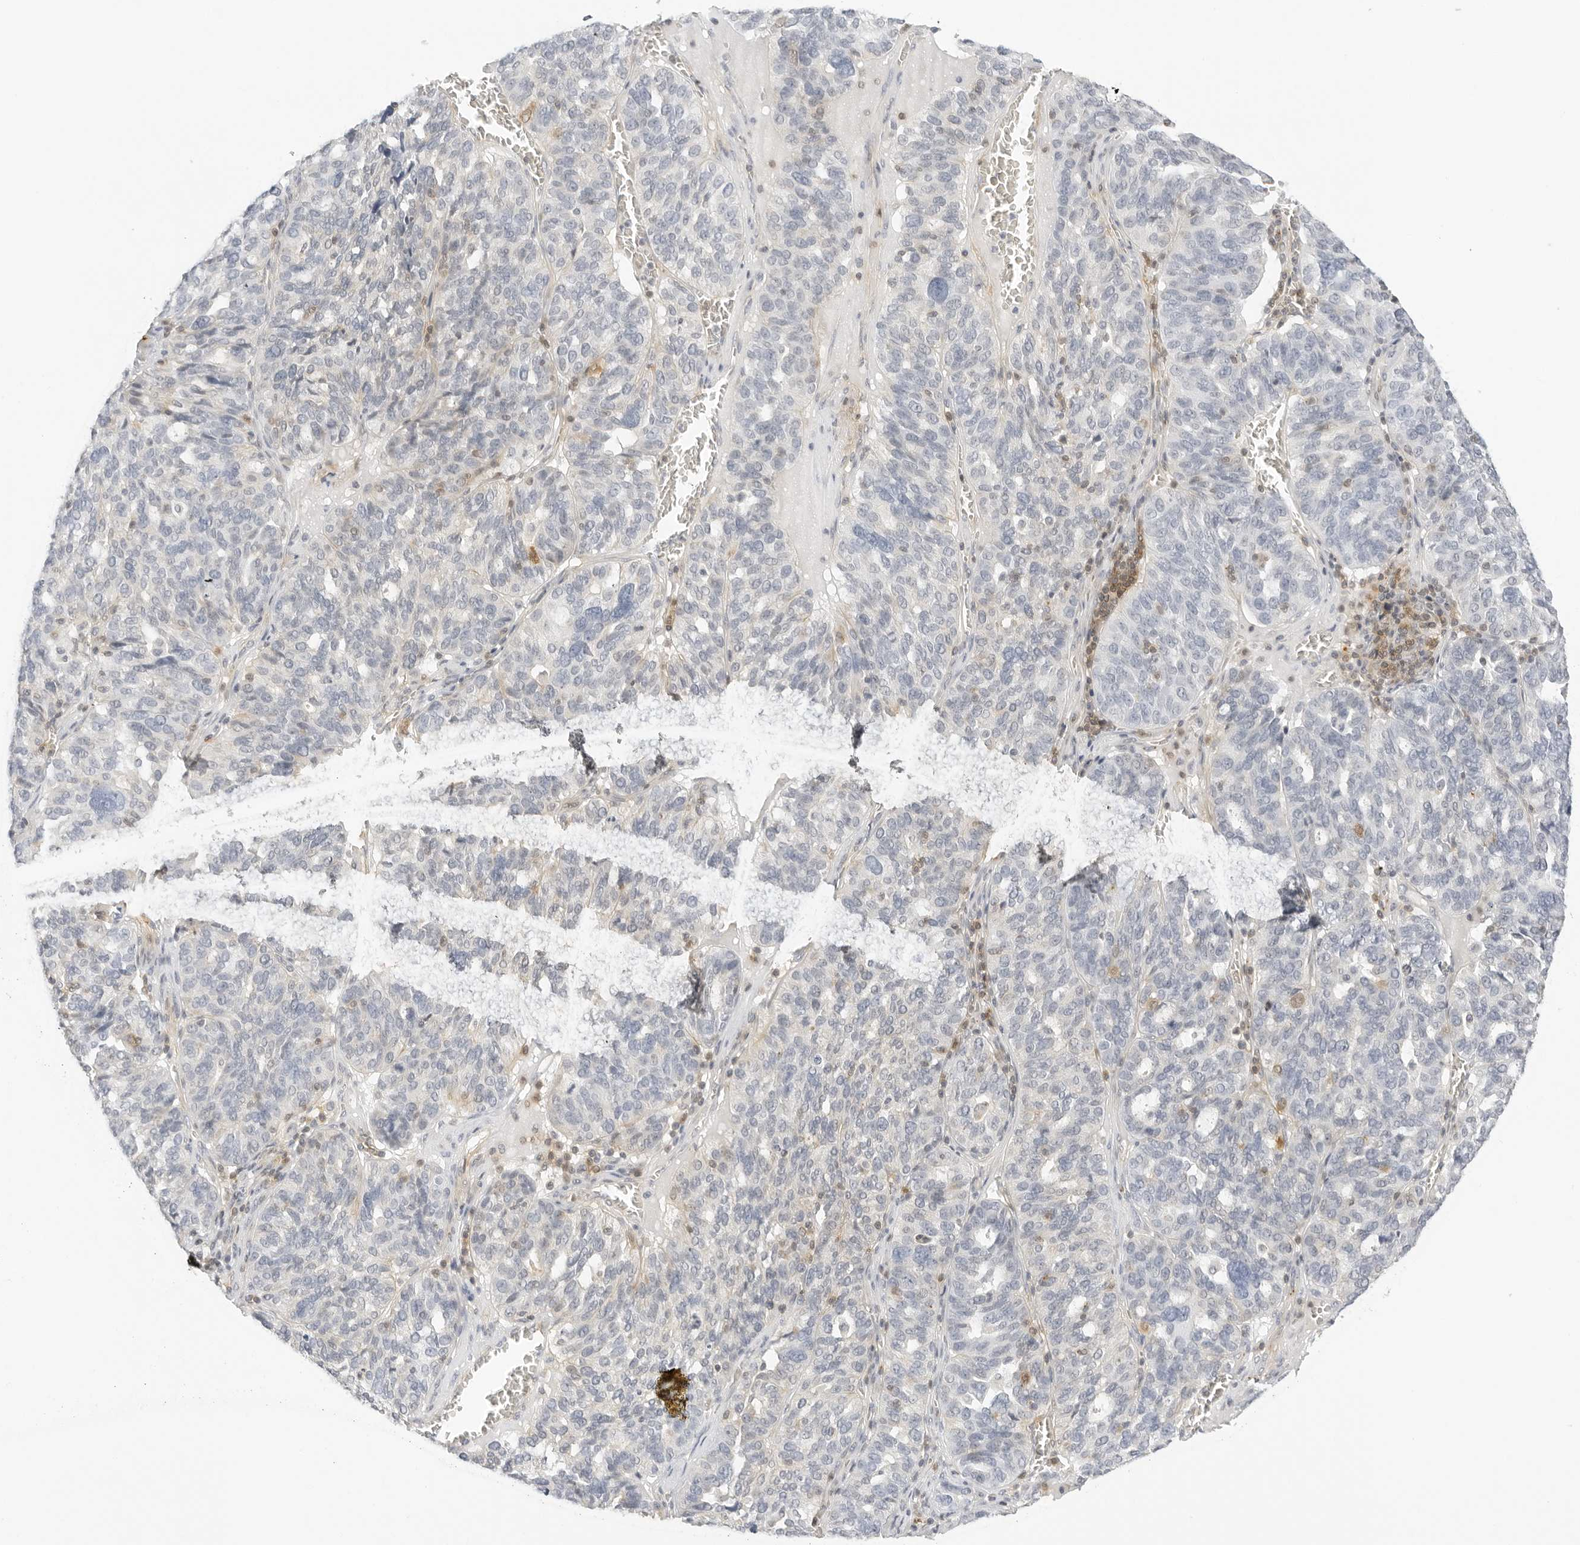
{"staining": {"intensity": "negative", "quantity": "none", "location": "none"}, "tissue": "ovarian cancer", "cell_type": "Tumor cells", "image_type": "cancer", "snomed": [{"axis": "morphology", "description": "Cystadenocarcinoma, serous, NOS"}, {"axis": "topography", "description": "Ovary"}], "caption": "Immunohistochemistry histopathology image of neoplastic tissue: human ovarian serous cystadenocarcinoma stained with DAB reveals no significant protein expression in tumor cells.", "gene": "OSCP1", "patient": {"sex": "female", "age": 59}}